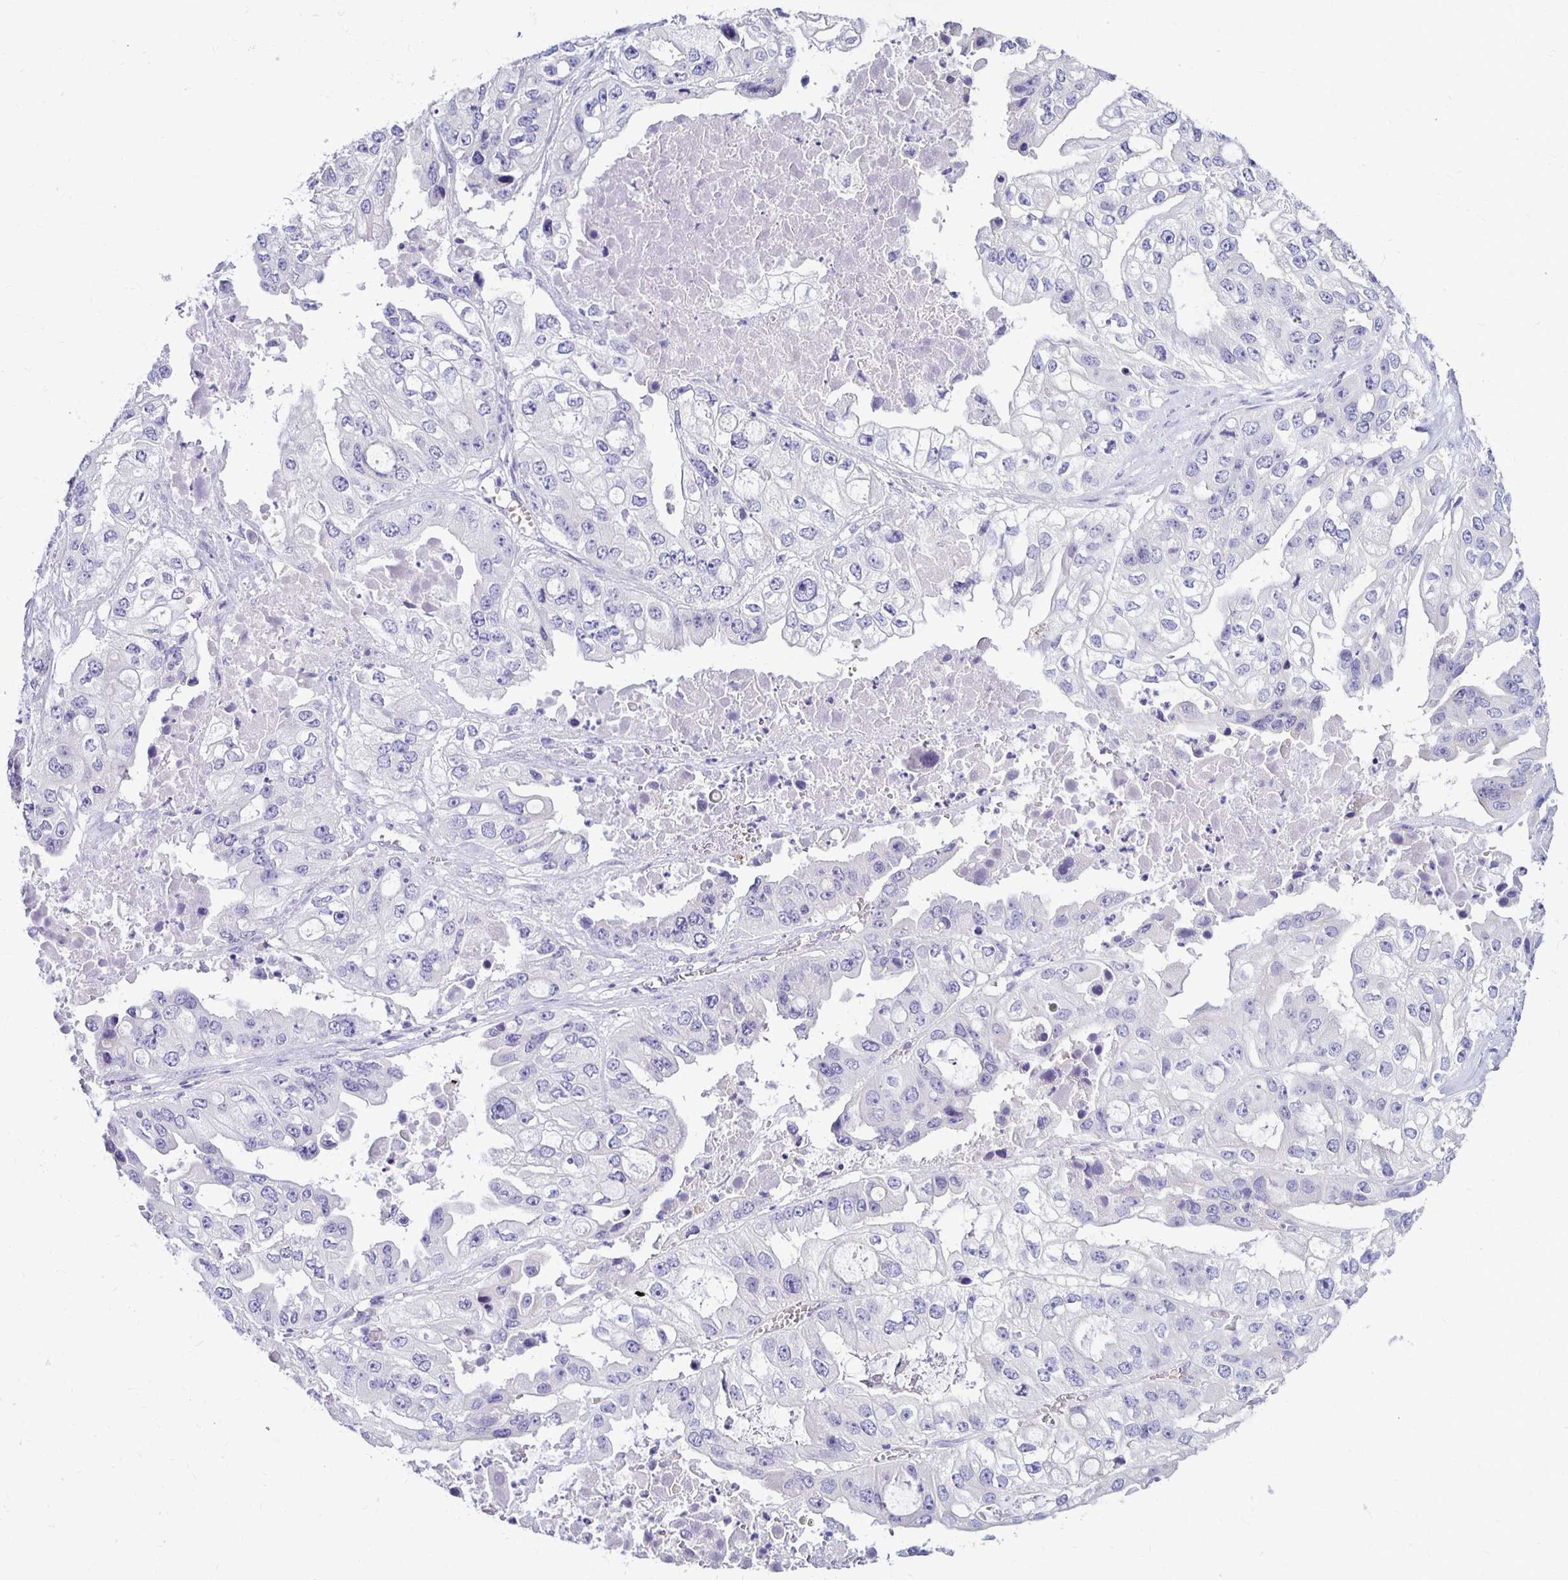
{"staining": {"intensity": "negative", "quantity": "none", "location": "none"}, "tissue": "ovarian cancer", "cell_type": "Tumor cells", "image_type": "cancer", "snomed": [{"axis": "morphology", "description": "Cystadenocarcinoma, serous, NOS"}, {"axis": "topography", "description": "Ovary"}], "caption": "IHC of human ovarian serous cystadenocarcinoma demonstrates no staining in tumor cells.", "gene": "FNTB", "patient": {"sex": "female", "age": 56}}